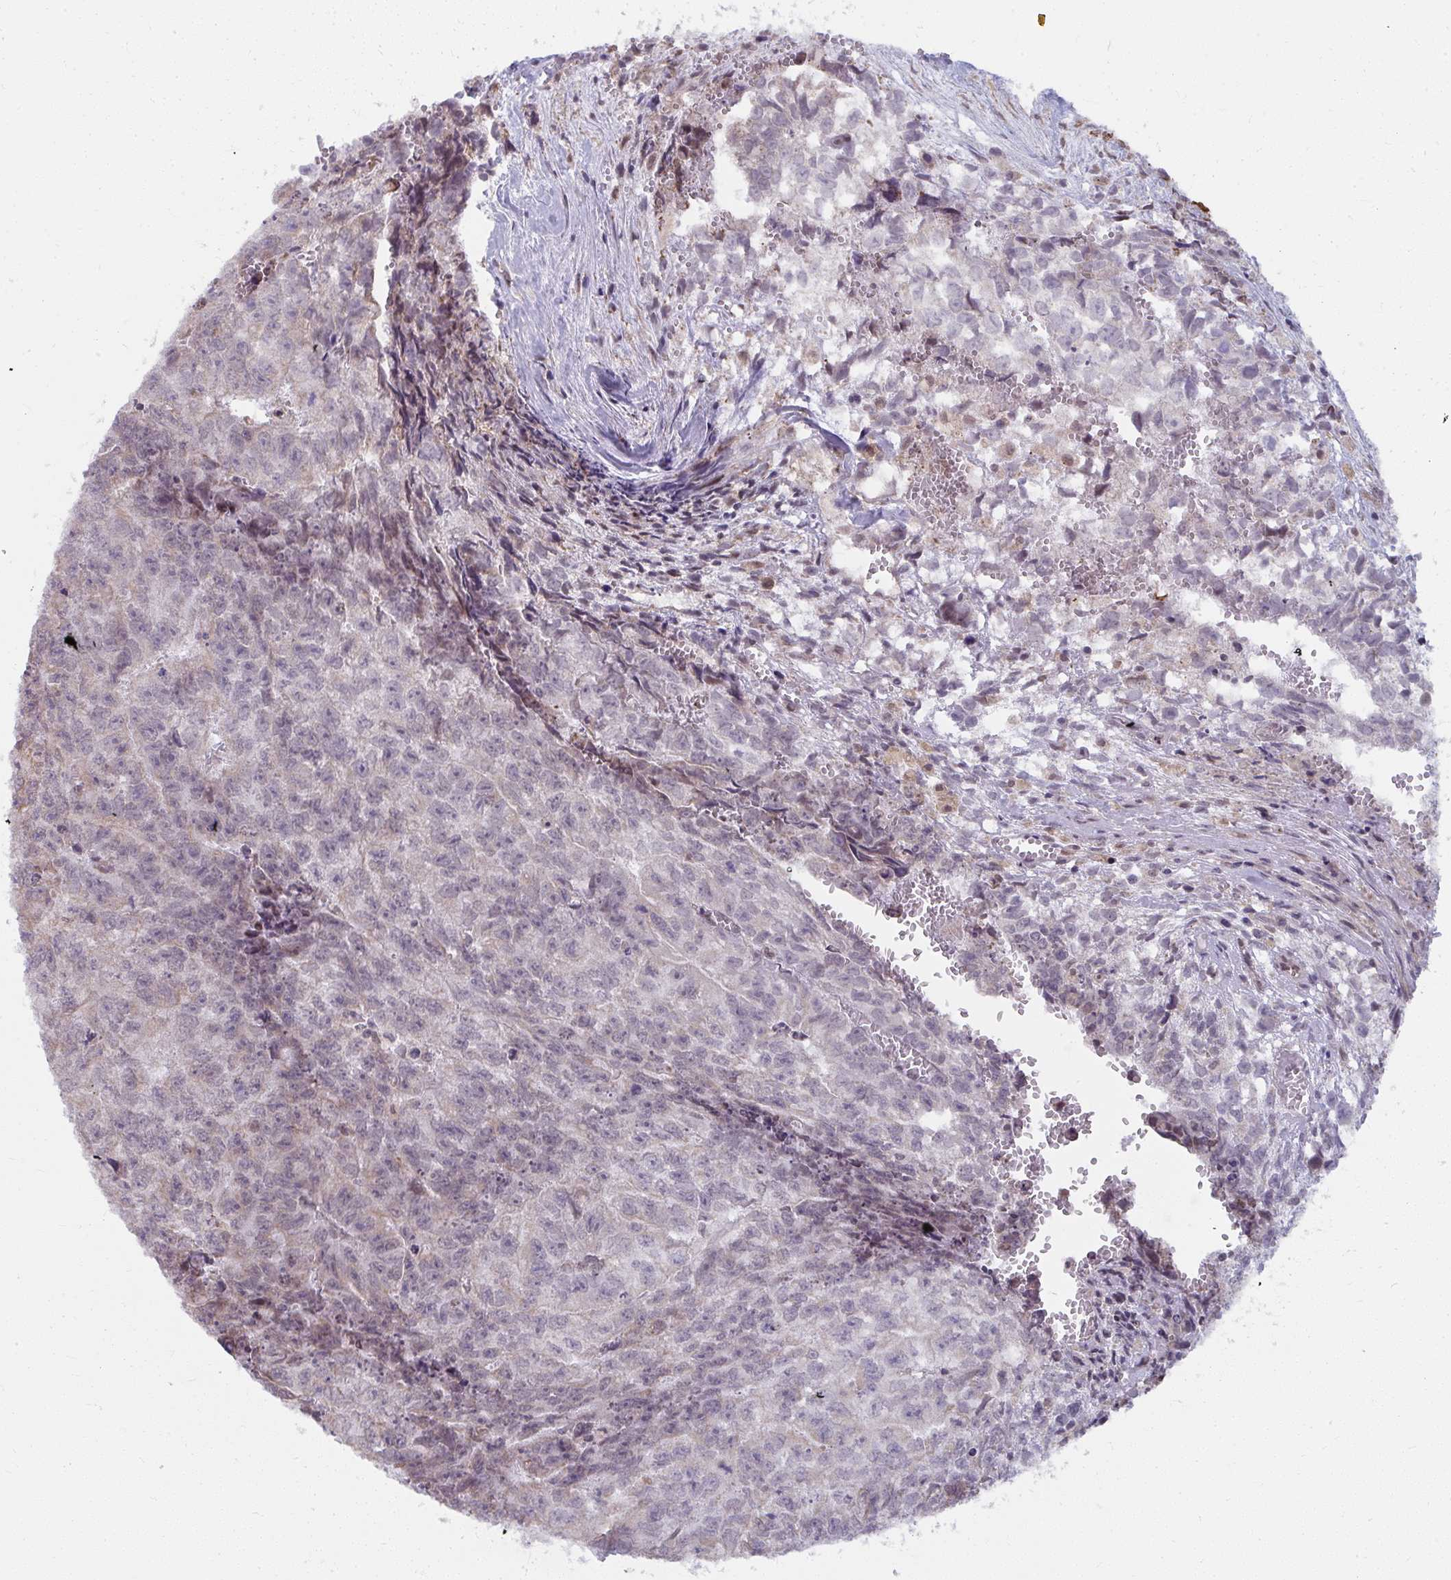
{"staining": {"intensity": "negative", "quantity": "none", "location": "none"}, "tissue": "testis cancer", "cell_type": "Tumor cells", "image_type": "cancer", "snomed": [{"axis": "morphology", "description": "Carcinoma, Embryonal, NOS"}, {"axis": "morphology", "description": "Teratoma, malignant, NOS"}, {"axis": "topography", "description": "Testis"}], "caption": "High power microscopy micrograph of an immunohistochemistry (IHC) image of testis cancer (embryonal carcinoma), revealing no significant positivity in tumor cells.", "gene": "NMNAT1", "patient": {"sex": "male", "age": 24}}